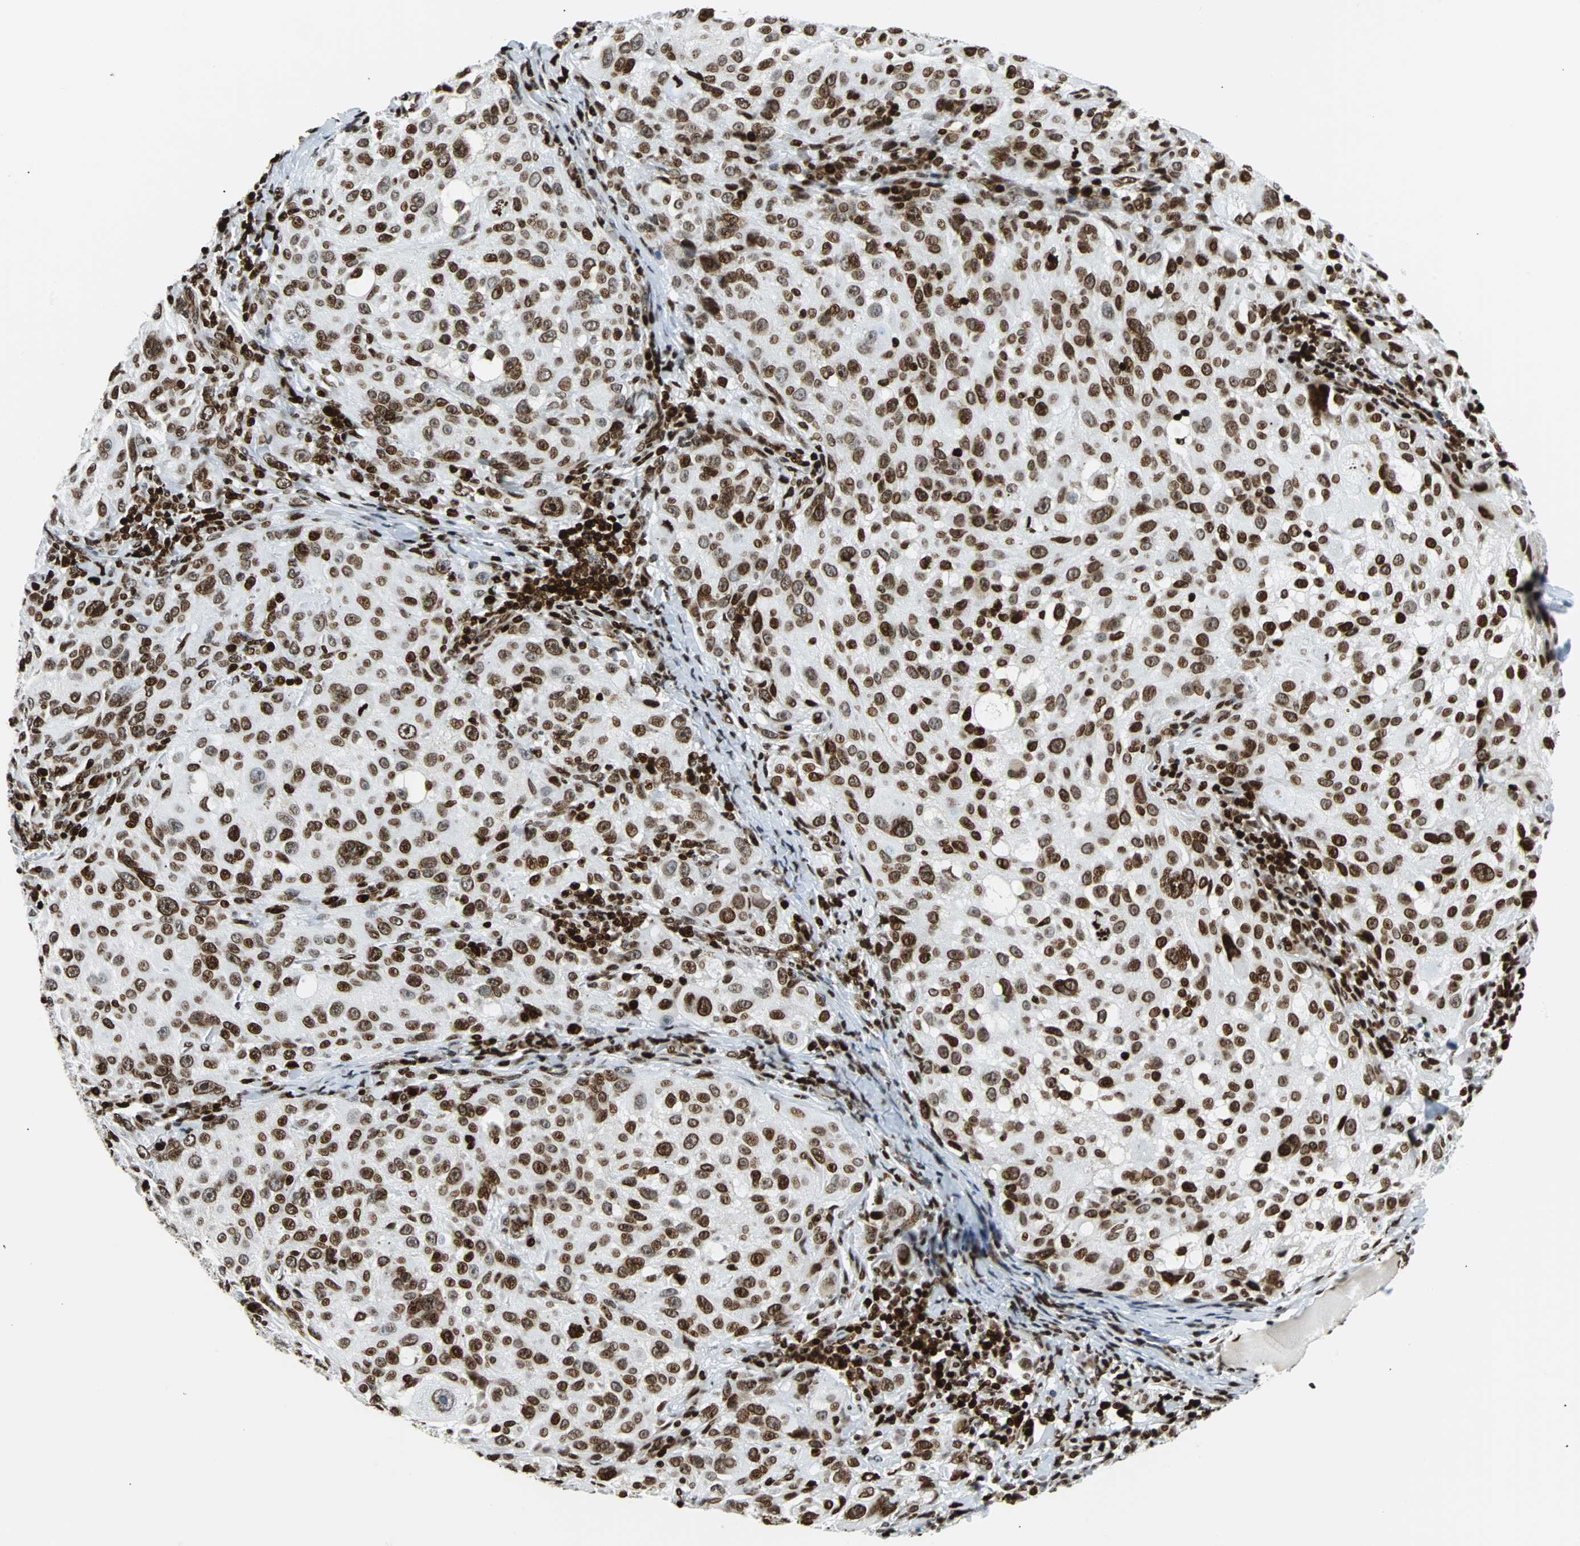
{"staining": {"intensity": "strong", "quantity": ">75%", "location": "nuclear"}, "tissue": "melanoma", "cell_type": "Tumor cells", "image_type": "cancer", "snomed": [{"axis": "morphology", "description": "Necrosis, NOS"}, {"axis": "morphology", "description": "Malignant melanoma, NOS"}, {"axis": "topography", "description": "Skin"}], "caption": "A high amount of strong nuclear expression is seen in about >75% of tumor cells in melanoma tissue.", "gene": "ZNF131", "patient": {"sex": "female", "age": 87}}